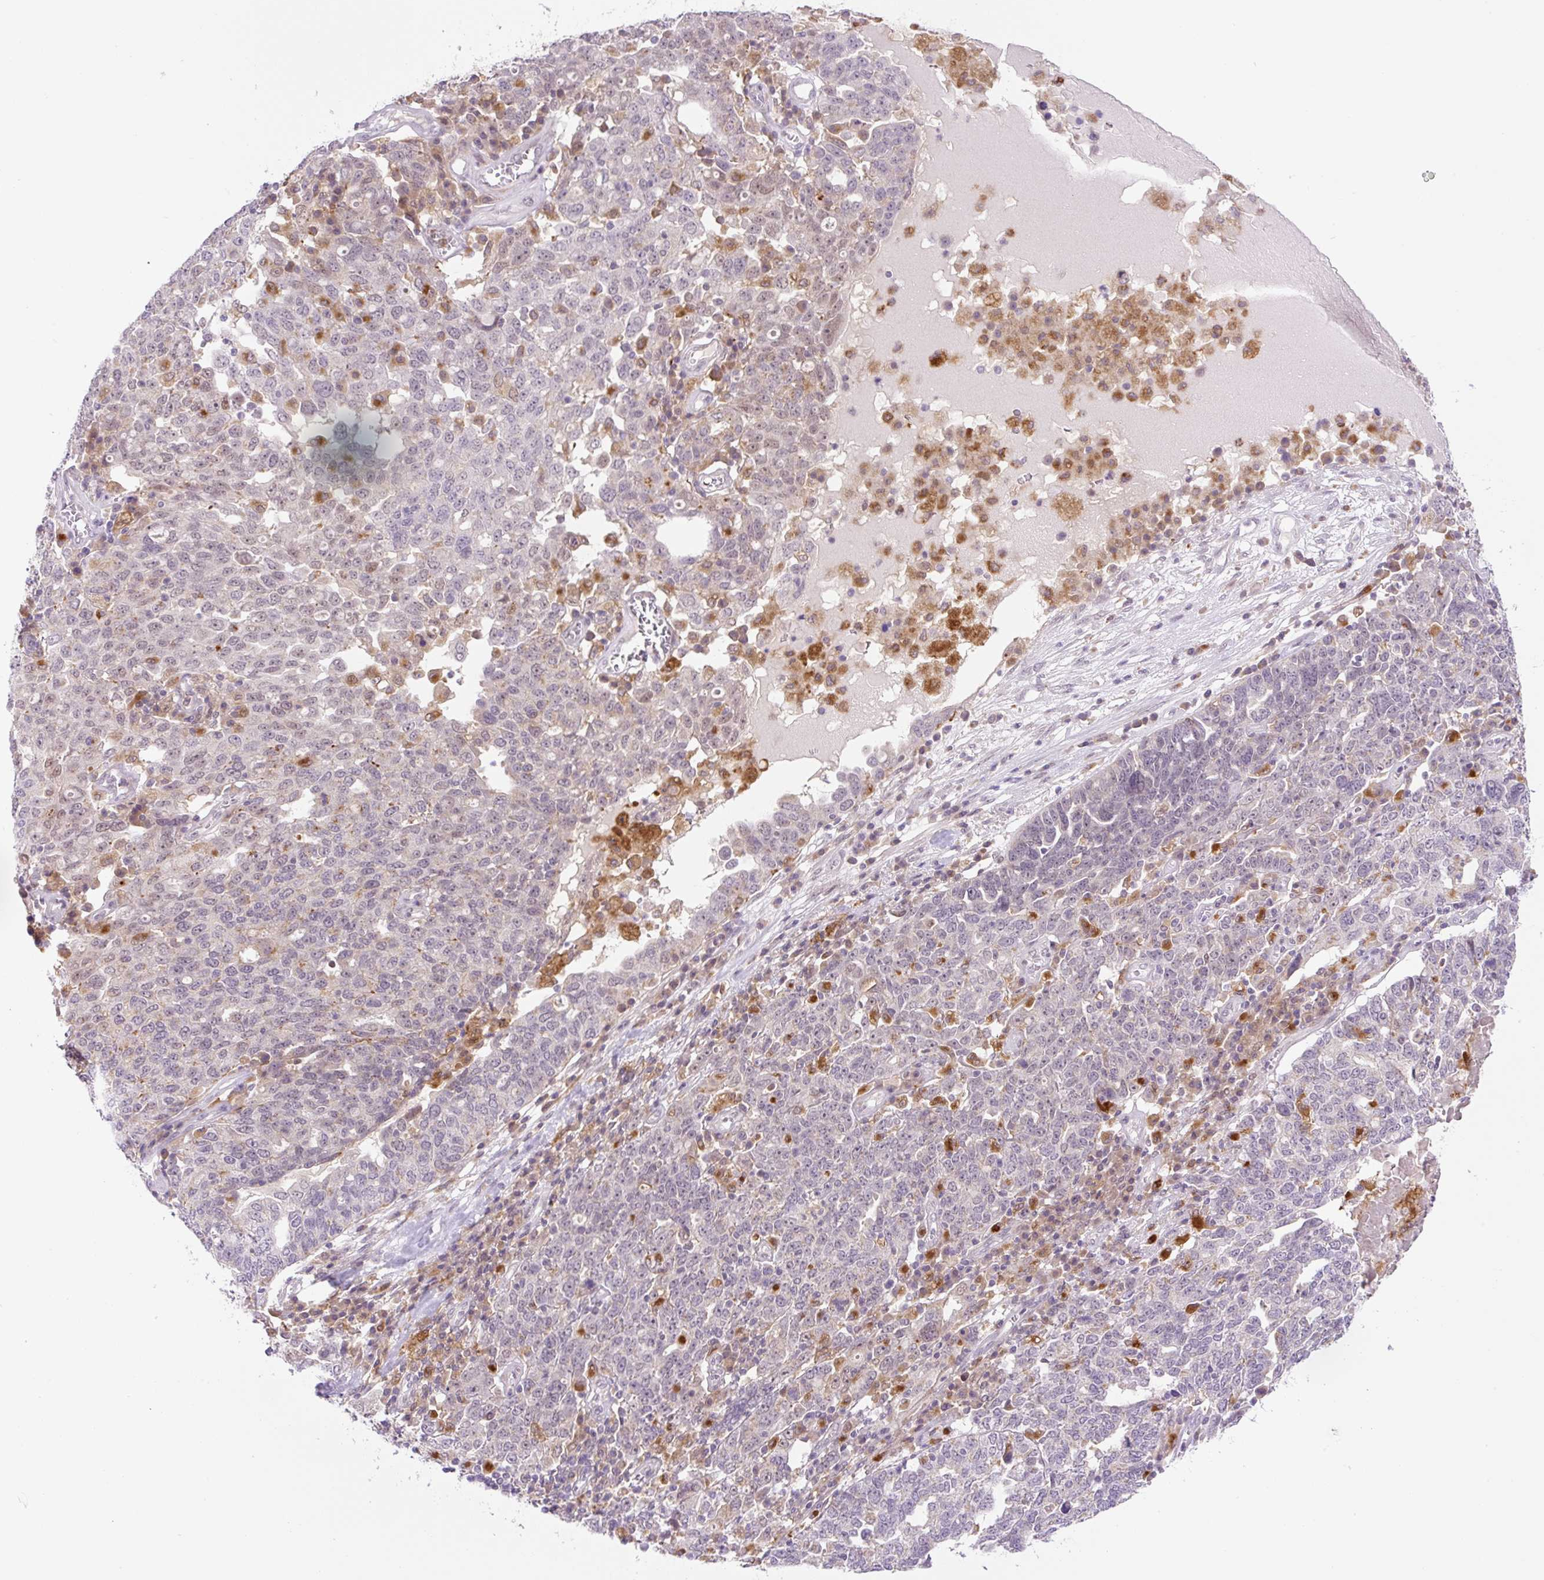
{"staining": {"intensity": "moderate", "quantity": "<25%", "location": "cytoplasmic/membranous"}, "tissue": "ovarian cancer", "cell_type": "Tumor cells", "image_type": "cancer", "snomed": [{"axis": "morphology", "description": "Carcinoma, endometroid"}, {"axis": "topography", "description": "Ovary"}], "caption": "Immunohistochemical staining of ovarian endometroid carcinoma shows moderate cytoplasmic/membranous protein expression in about <25% of tumor cells.", "gene": "CEBPZOS", "patient": {"sex": "female", "age": 62}}